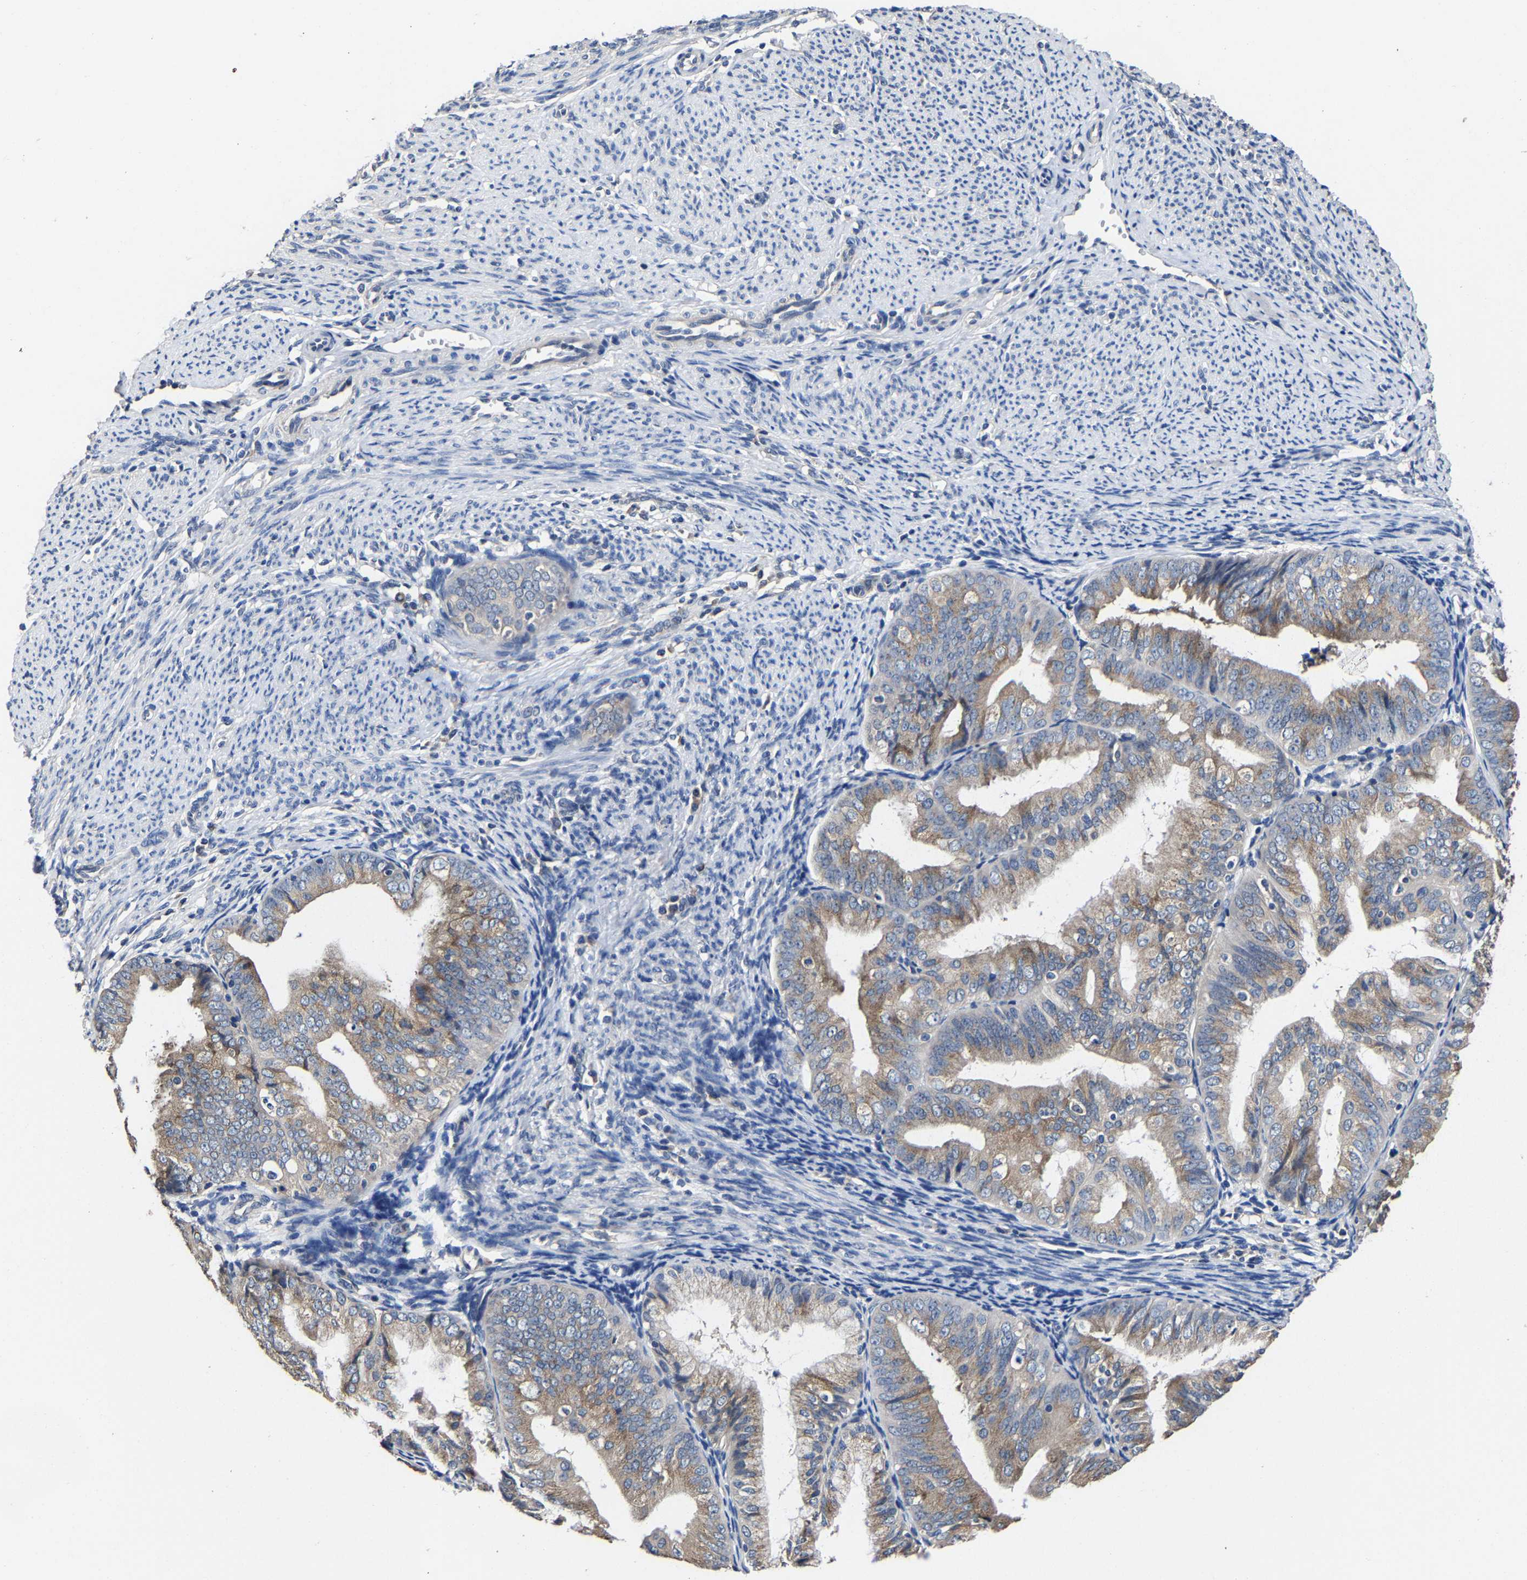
{"staining": {"intensity": "moderate", "quantity": ">75%", "location": "cytoplasmic/membranous"}, "tissue": "endometrial cancer", "cell_type": "Tumor cells", "image_type": "cancer", "snomed": [{"axis": "morphology", "description": "Adenocarcinoma, NOS"}, {"axis": "topography", "description": "Endometrium"}], "caption": "Protein expression analysis of human endometrial cancer (adenocarcinoma) reveals moderate cytoplasmic/membranous positivity in approximately >75% of tumor cells.", "gene": "EBAG9", "patient": {"sex": "female", "age": 63}}